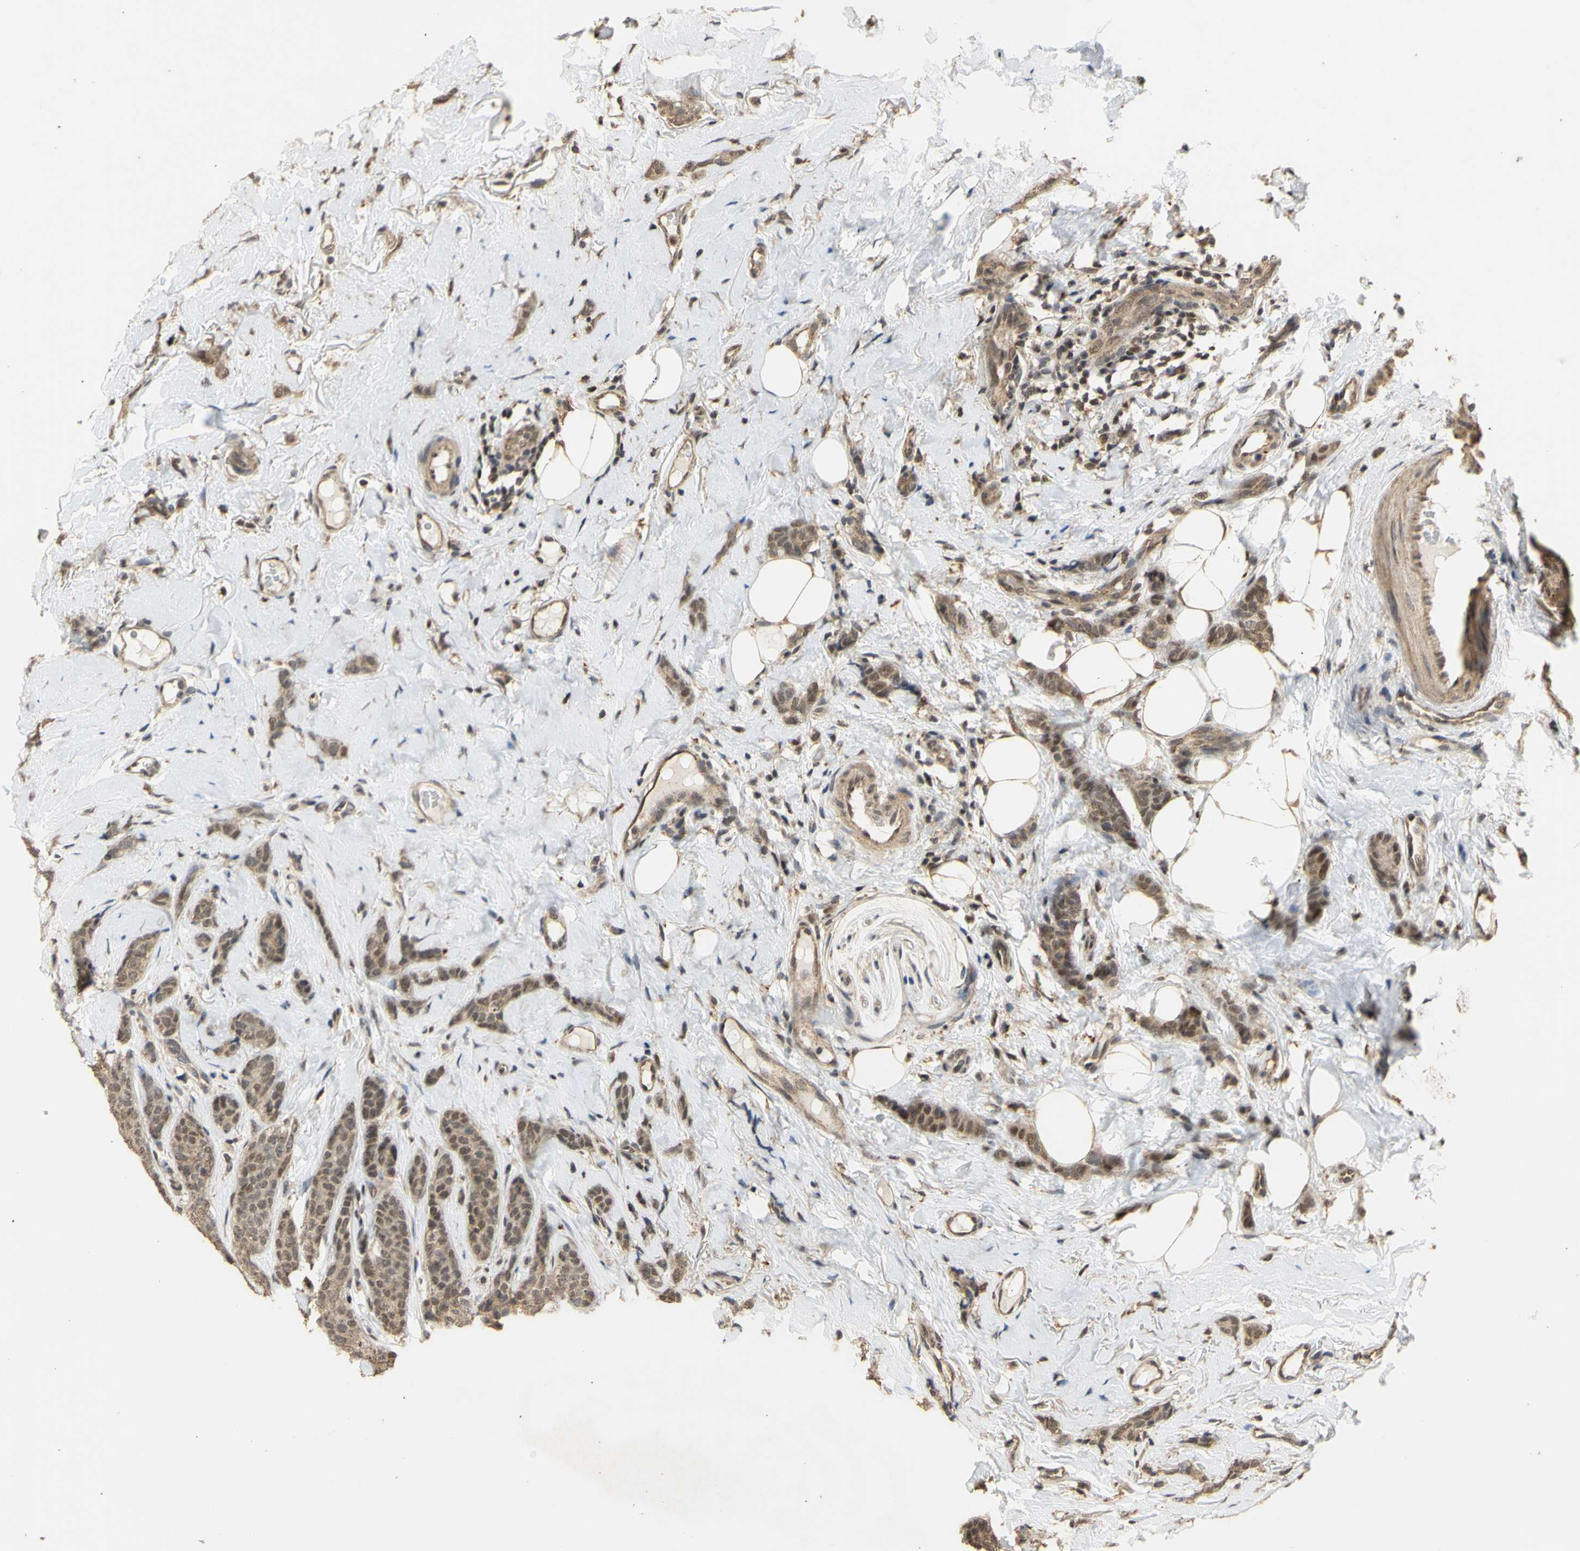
{"staining": {"intensity": "moderate", "quantity": ">75%", "location": "cytoplasmic/membranous,nuclear"}, "tissue": "breast cancer", "cell_type": "Tumor cells", "image_type": "cancer", "snomed": [{"axis": "morphology", "description": "Lobular carcinoma"}, {"axis": "topography", "description": "Skin"}, {"axis": "topography", "description": "Breast"}], "caption": "Approximately >75% of tumor cells in human lobular carcinoma (breast) exhibit moderate cytoplasmic/membranous and nuclear protein expression as visualized by brown immunohistochemical staining.", "gene": "GTF2E2", "patient": {"sex": "female", "age": 46}}